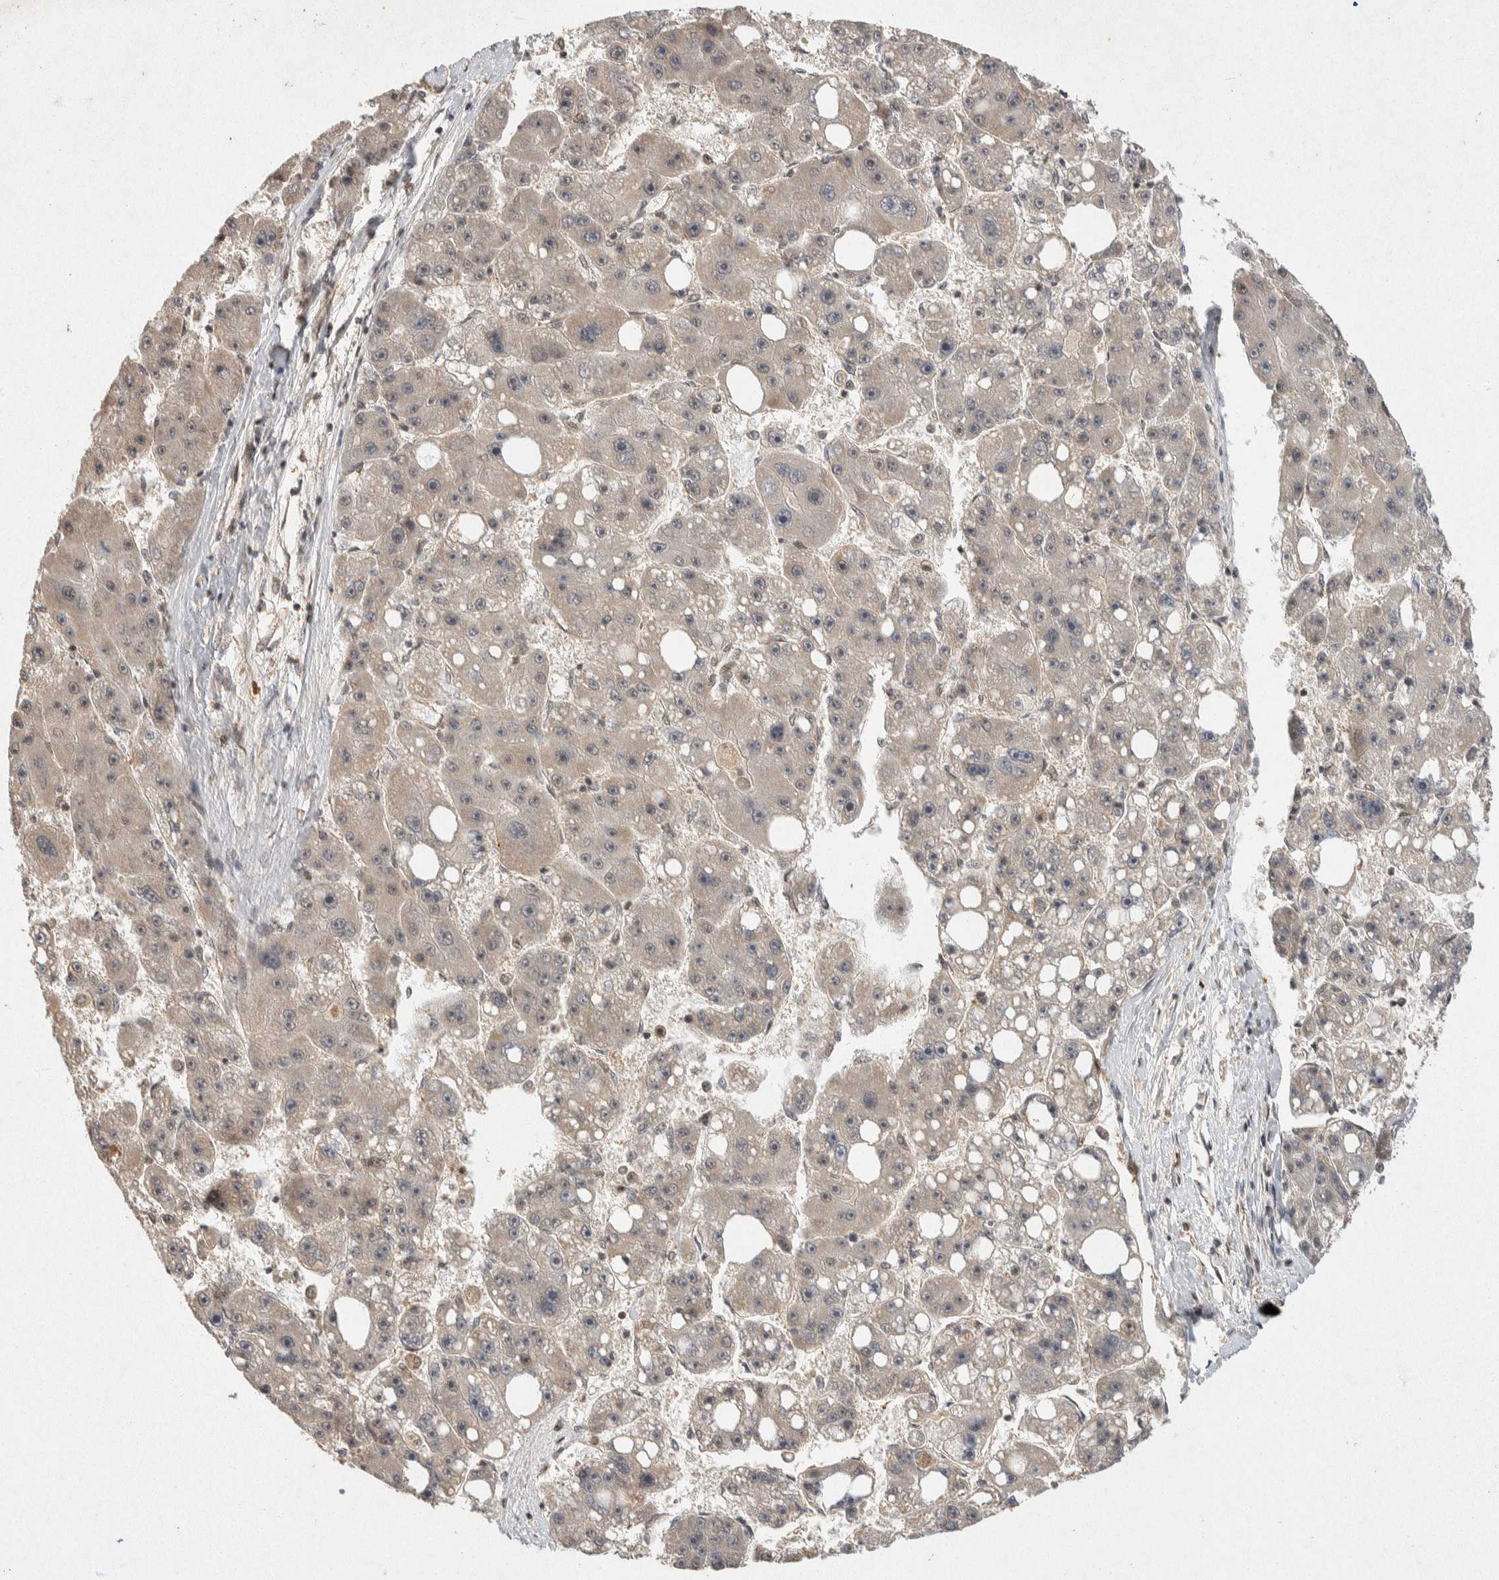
{"staining": {"intensity": "weak", "quantity": "25%-75%", "location": "cytoplasmic/membranous"}, "tissue": "liver cancer", "cell_type": "Tumor cells", "image_type": "cancer", "snomed": [{"axis": "morphology", "description": "Carcinoma, Hepatocellular, NOS"}, {"axis": "topography", "description": "Liver"}], "caption": "Immunohistochemistry (IHC) histopathology image of neoplastic tissue: liver cancer (hepatocellular carcinoma) stained using immunohistochemistry exhibits low levels of weak protein expression localized specifically in the cytoplasmic/membranous of tumor cells, appearing as a cytoplasmic/membranous brown color.", "gene": "TOR1B", "patient": {"sex": "female", "age": 61}}